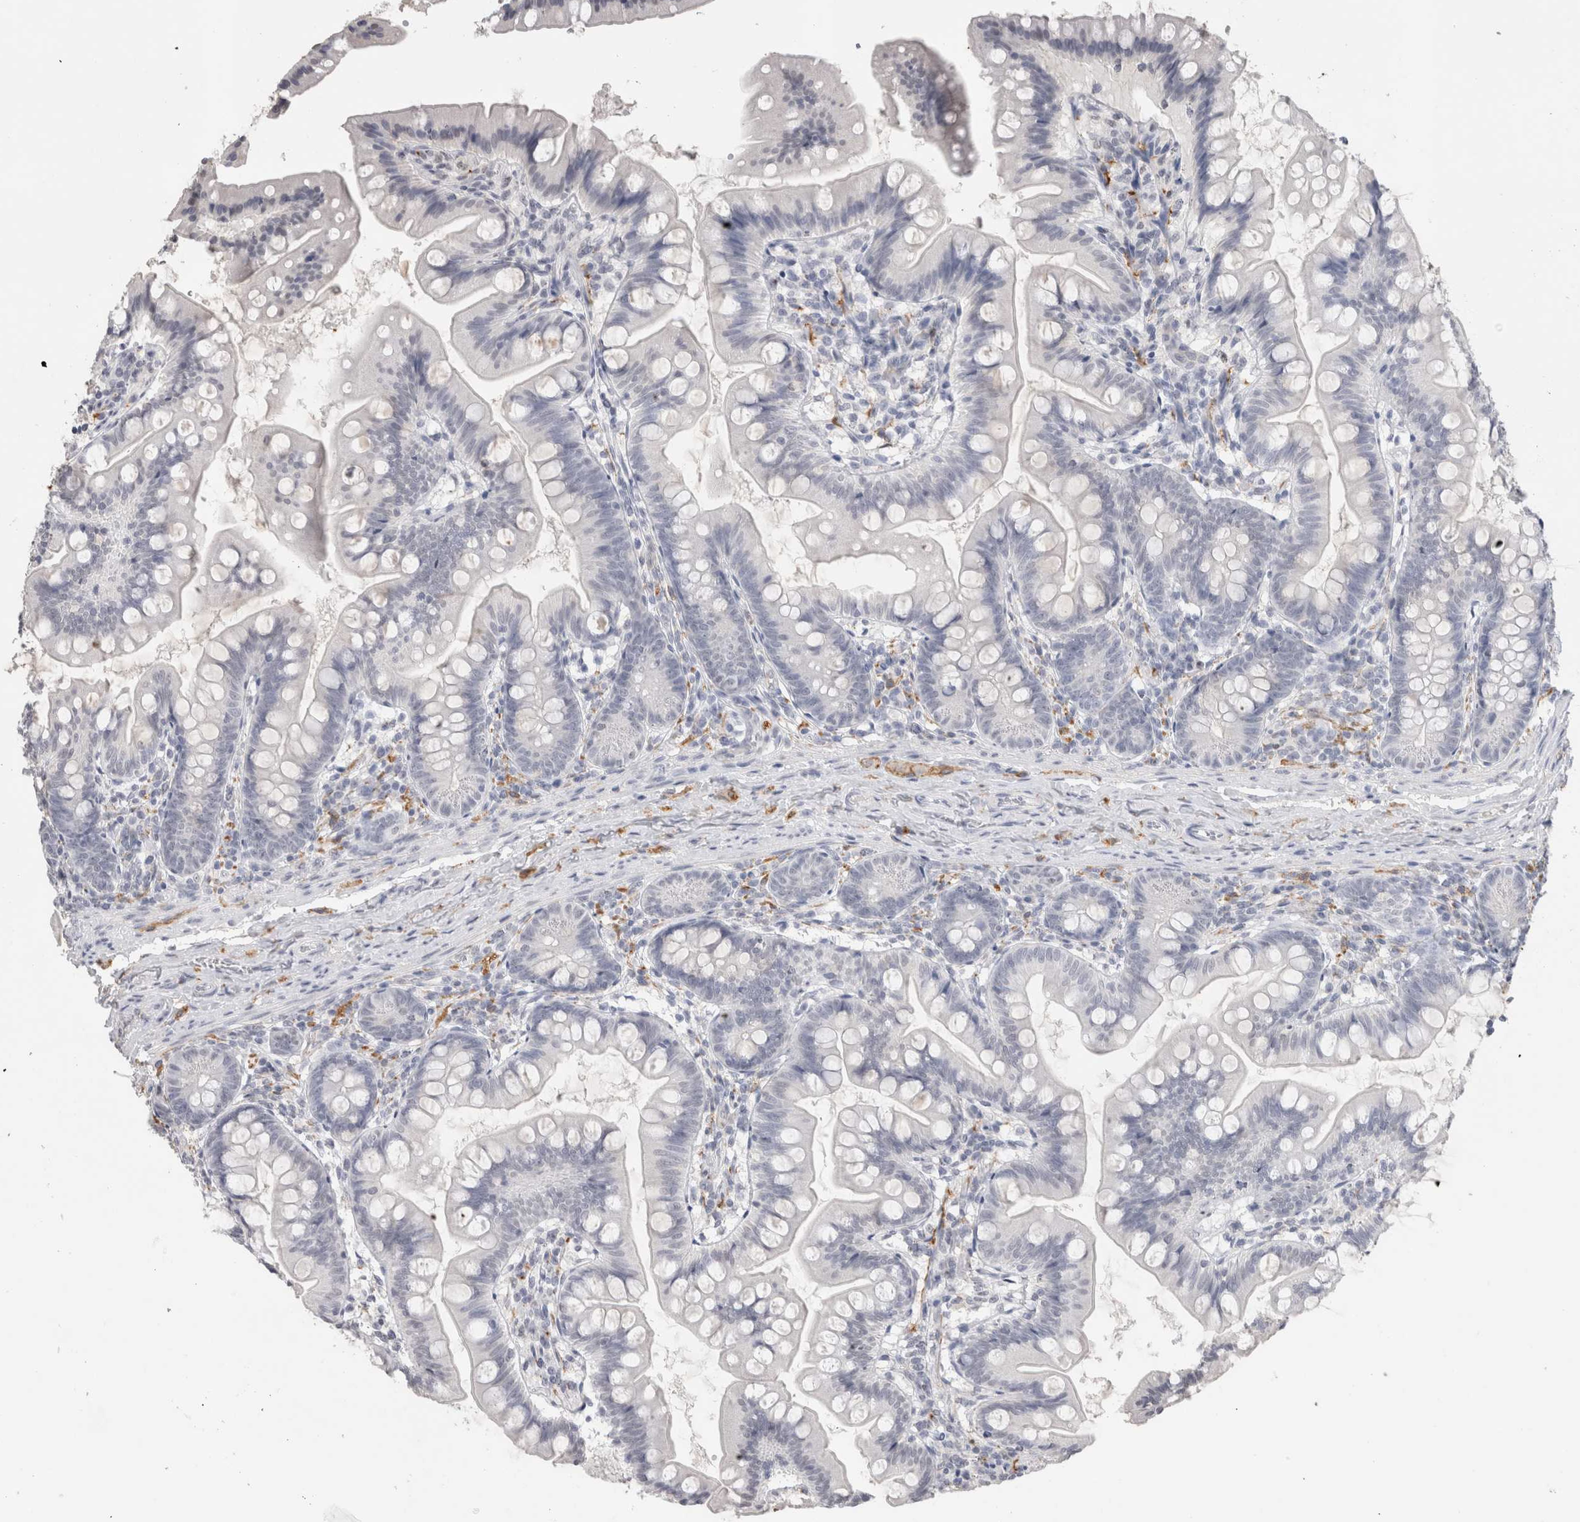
{"staining": {"intensity": "negative", "quantity": "none", "location": "none"}, "tissue": "small intestine", "cell_type": "Glandular cells", "image_type": "normal", "snomed": [{"axis": "morphology", "description": "Normal tissue, NOS"}, {"axis": "topography", "description": "Small intestine"}], "caption": "Human small intestine stained for a protein using IHC demonstrates no positivity in glandular cells.", "gene": "CADM3", "patient": {"sex": "male", "age": 7}}